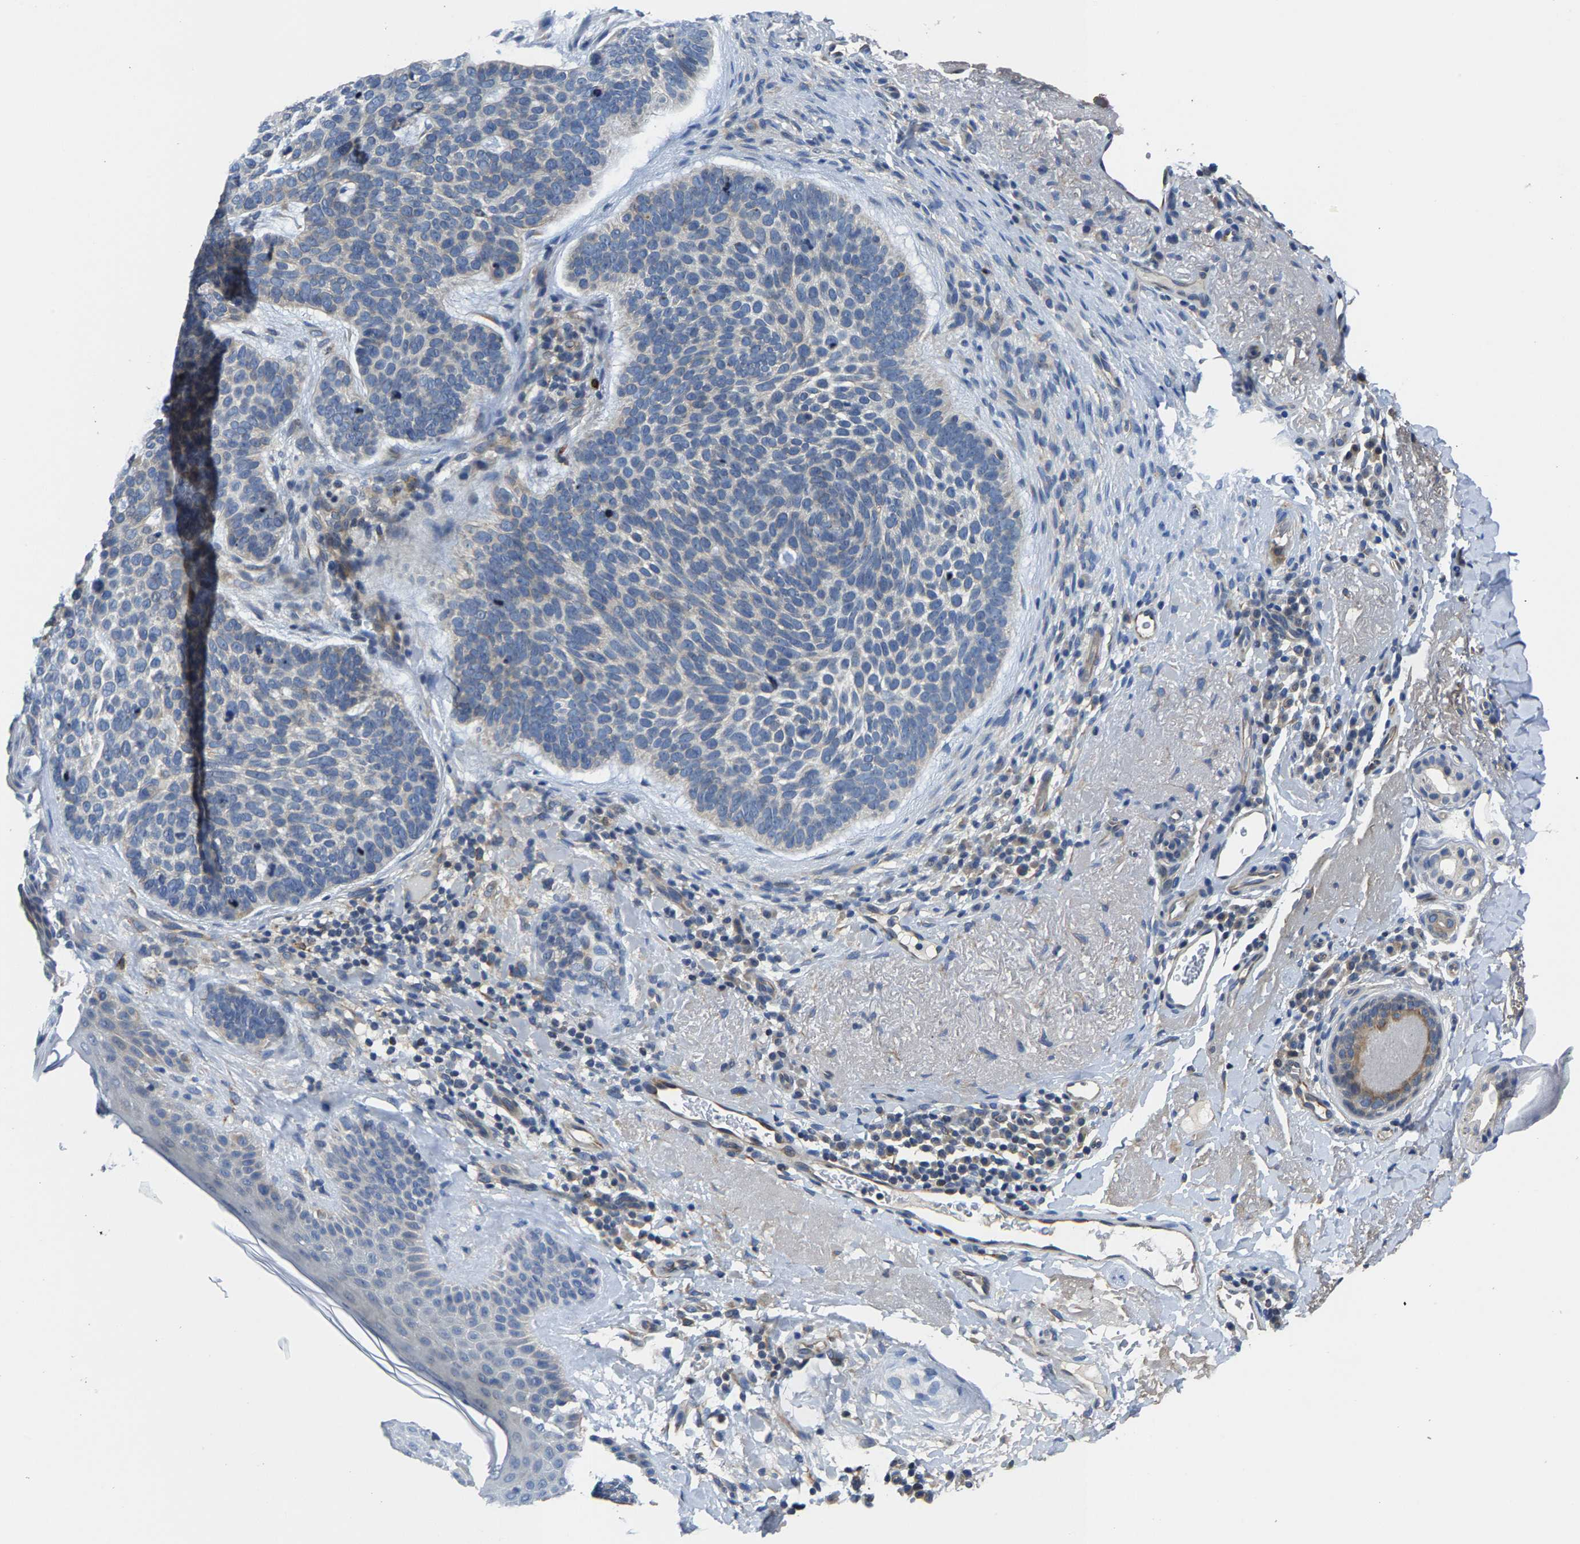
{"staining": {"intensity": "negative", "quantity": "none", "location": "none"}, "tissue": "skin cancer", "cell_type": "Tumor cells", "image_type": "cancer", "snomed": [{"axis": "morphology", "description": "Basal cell carcinoma"}, {"axis": "topography", "description": "Skin"}, {"axis": "topography", "description": "Skin of head"}], "caption": "There is no significant staining in tumor cells of skin basal cell carcinoma.", "gene": "AGBL3", "patient": {"sex": "female", "age": 85}}